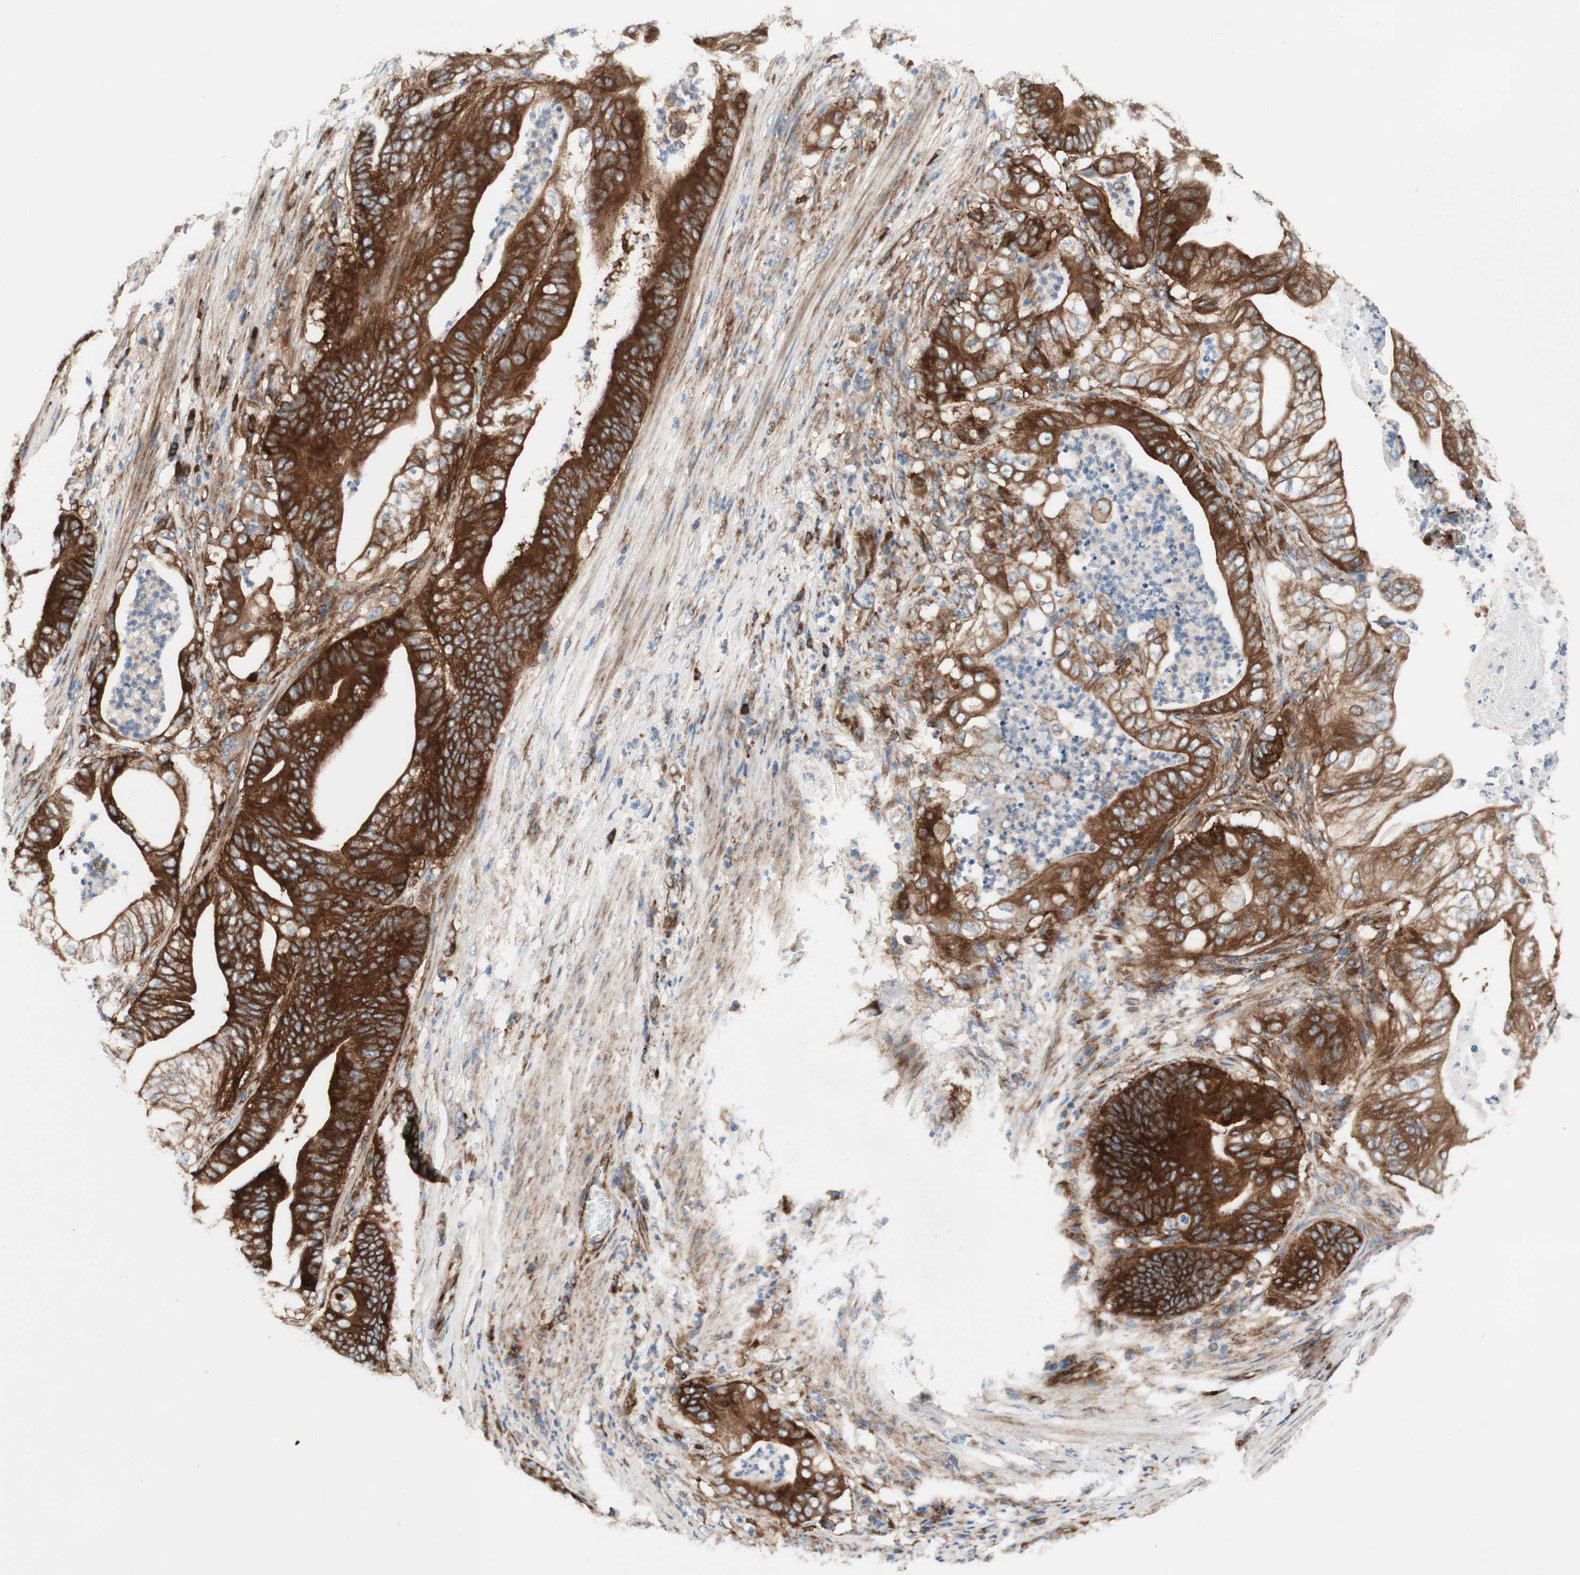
{"staining": {"intensity": "strong", "quantity": ">75%", "location": "cytoplasmic/membranous"}, "tissue": "stomach cancer", "cell_type": "Tumor cells", "image_type": "cancer", "snomed": [{"axis": "morphology", "description": "Adenocarcinoma, NOS"}, {"axis": "topography", "description": "Stomach"}], "caption": "Stomach cancer was stained to show a protein in brown. There is high levels of strong cytoplasmic/membranous staining in about >75% of tumor cells.", "gene": "CCN4", "patient": {"sex": "female", "age": 73}}